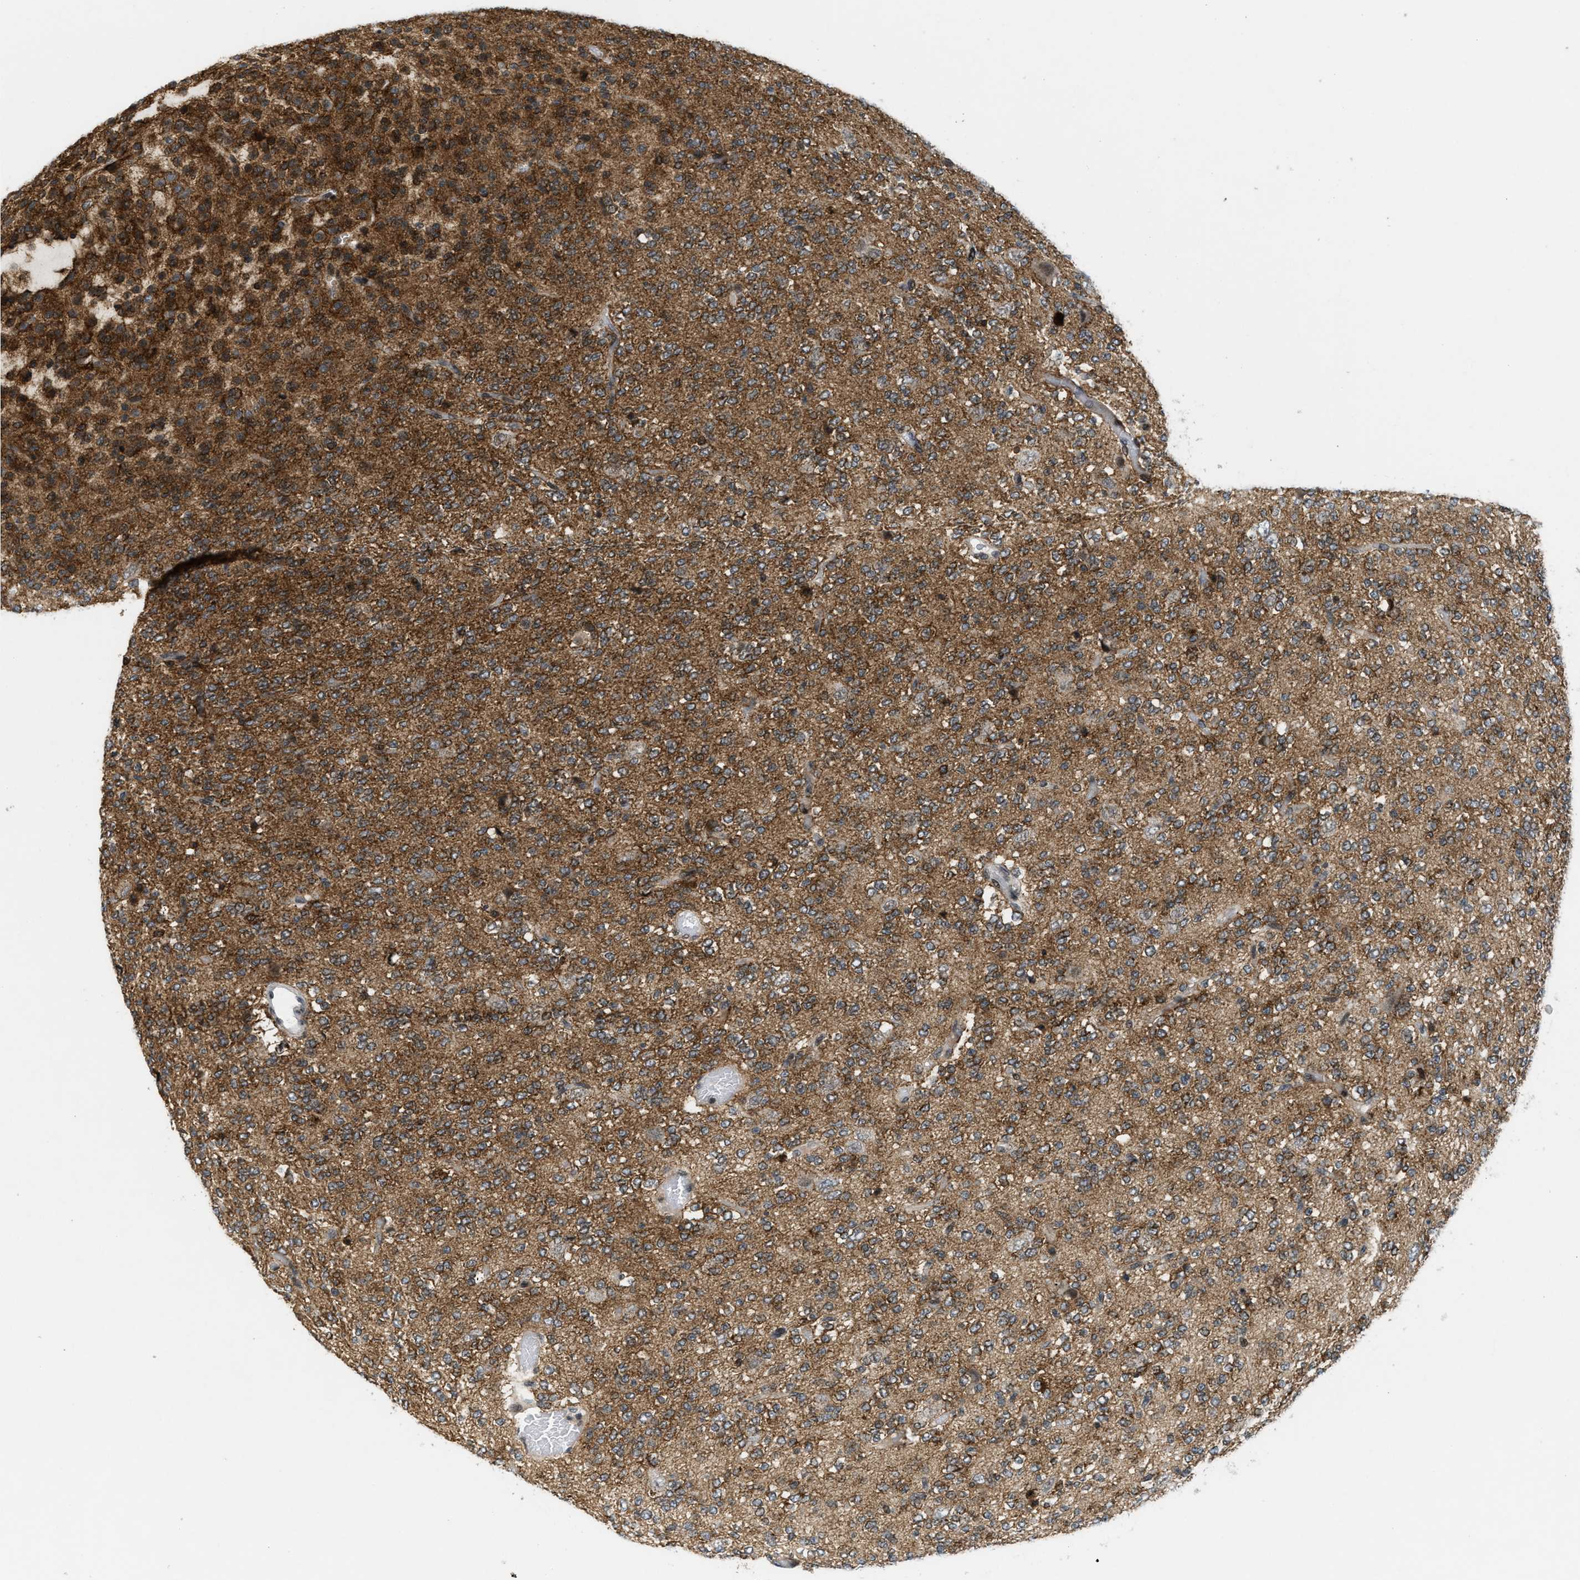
{"staining": {"intensity": "strong", "quantity": ">75%", "location": "cytoplasmic/membranous"}, "tissue": "glioma", "cell_type": "Tumor cells", "image_type": "cancer", "snomed": [{"axis": "morphology", "description": "Glioma, malignant, Low grade"}, {"axis": "topography", "description": "Brain"}], "caption": "The photomicrograph shows staining of malignant glioma (low-grade), revealing strong cytoplasmic/membranous protein positivity (brown color) within tumor cells.", "gene": "ING1", "patient": {"sex": "male", "age": 38}}